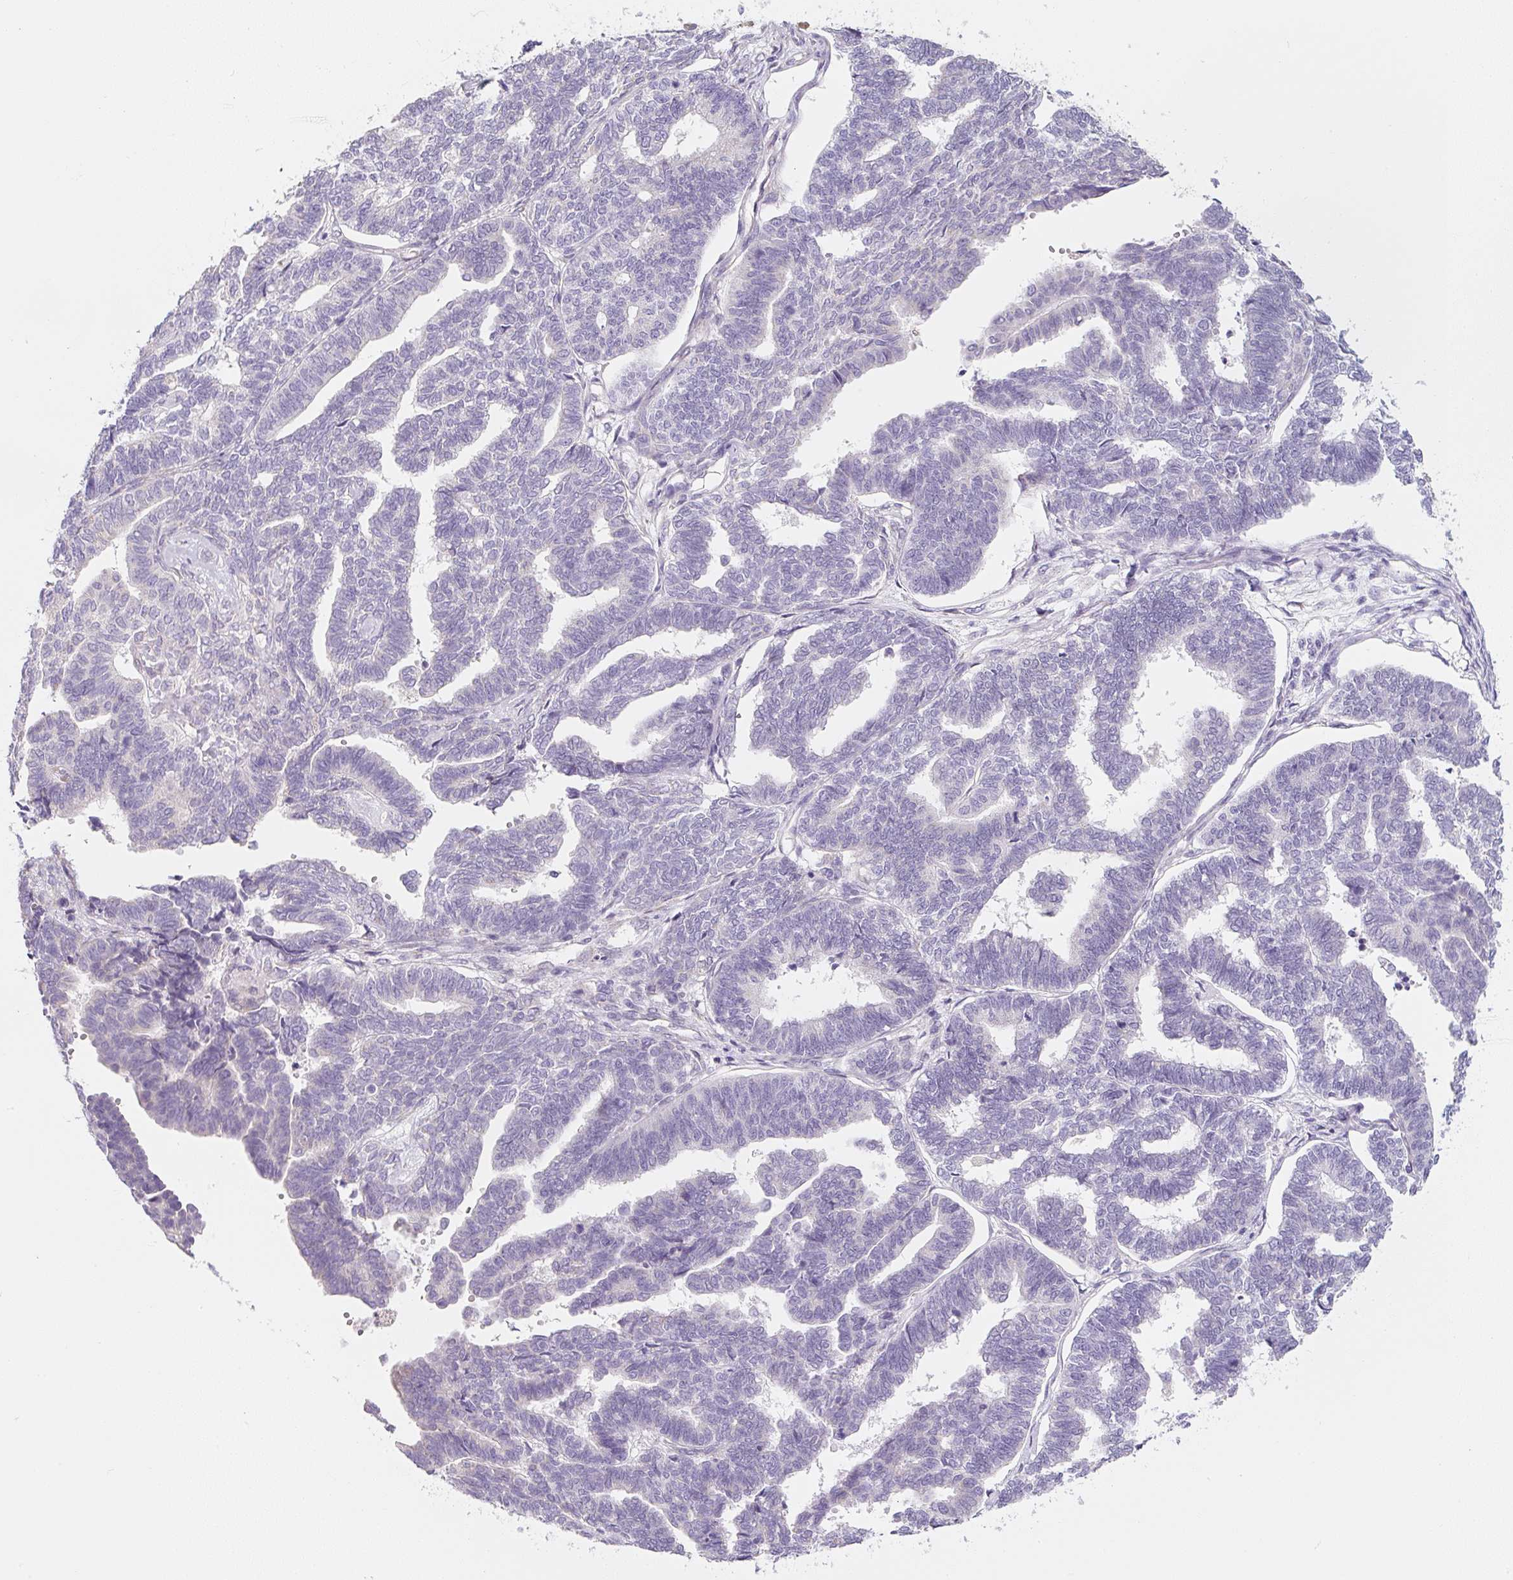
{"staining": {"intensity": "negative", "quantity": "none", "location": "none"}, "tissue": "endometrial cancer", "cell_type": "Tumor cells", "image_type": "cancer", "snomed": [{"axis": "morphology", "description": "Adenocarcinoma, NOS"}, {"axis": "topography", "description": "Endometrium"}], "caption": "IHC photomicrograph of neoplastic tissue: human adenocarcinoma (endometrial) stained with DAB displays no significant protein positivity in tumor cells.", "gene": "PWWP3B", "patient": {"sex": "female", "age": 70}}